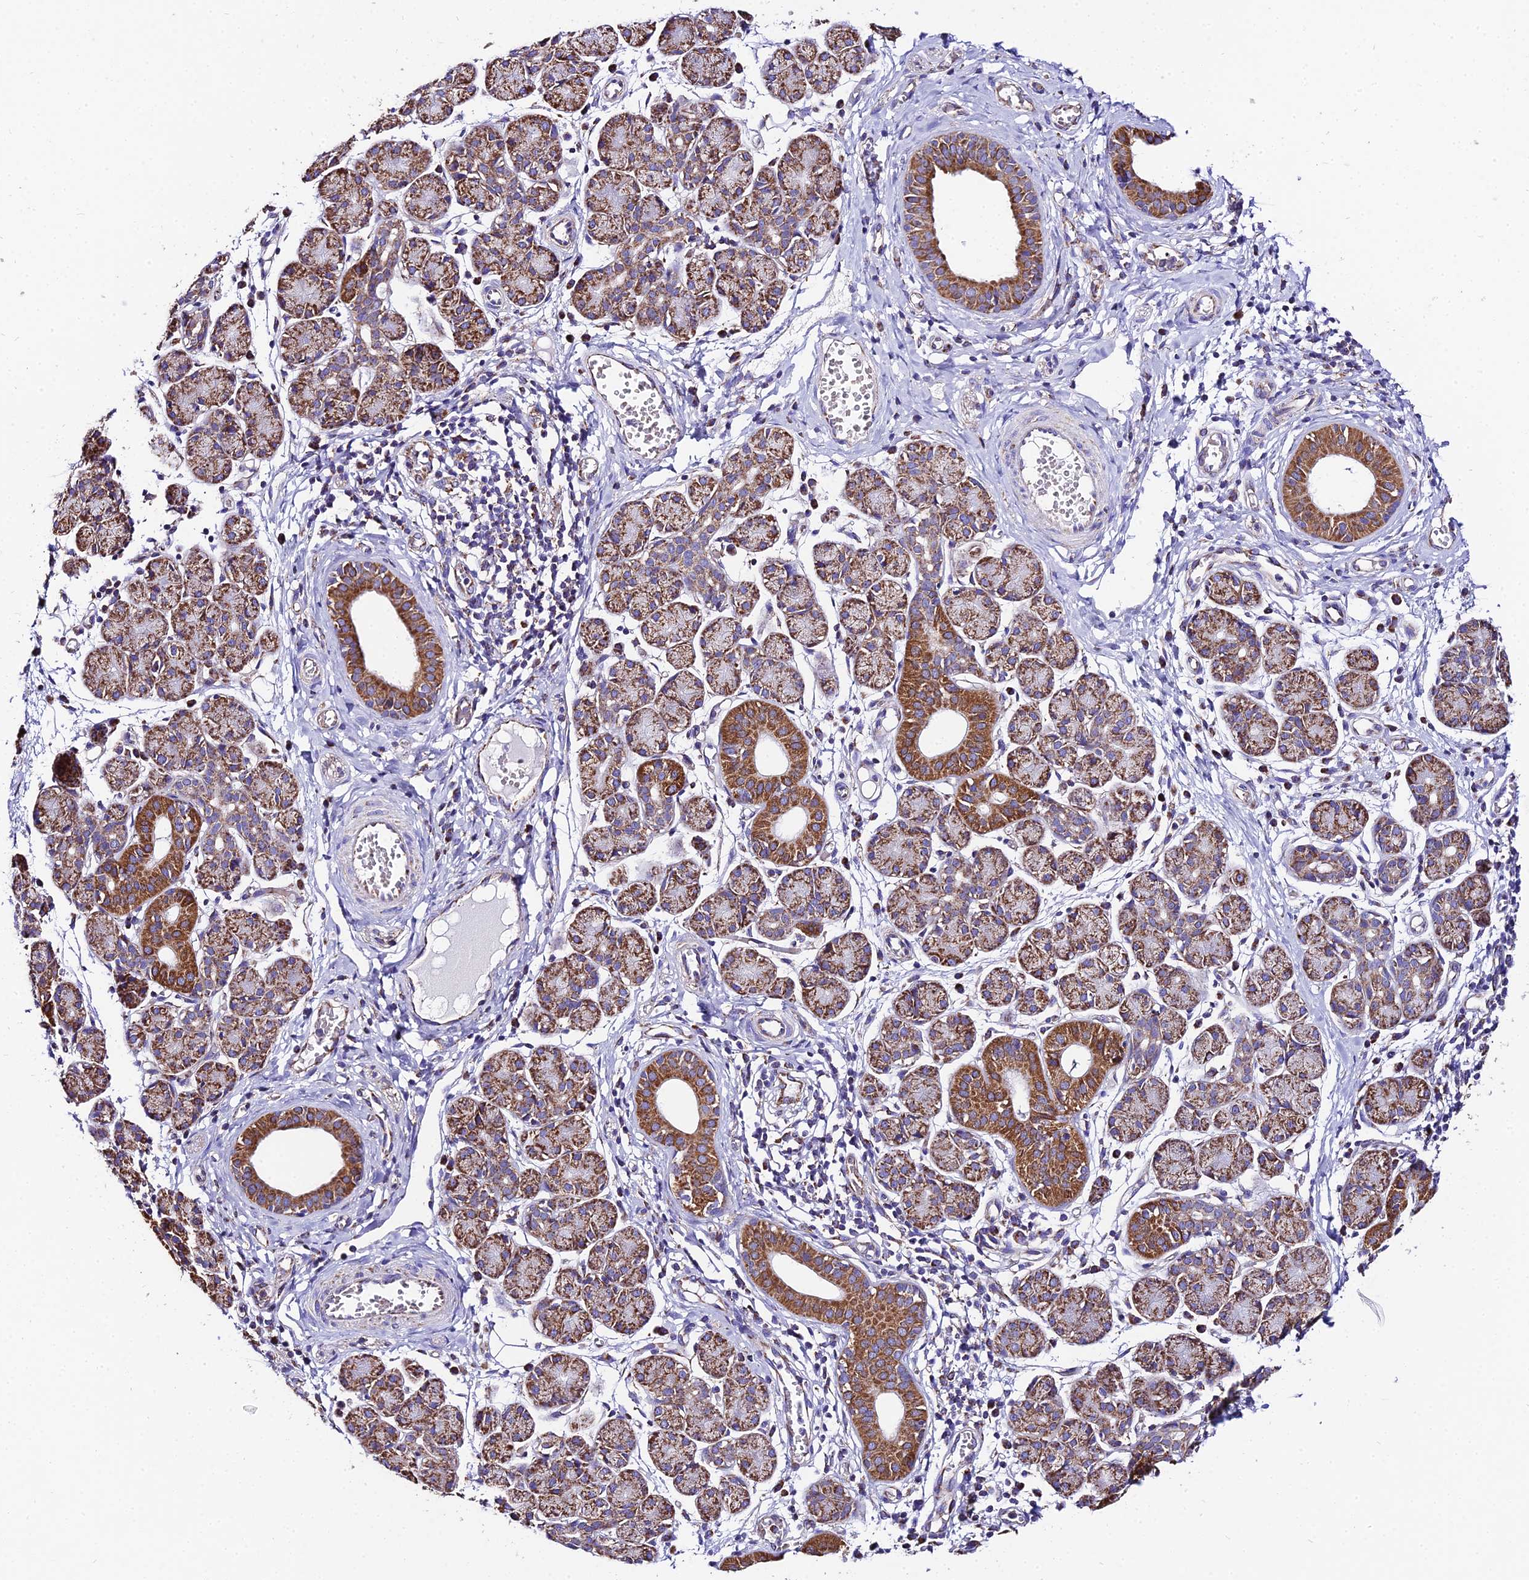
{"staining": {"intensity": "strong", "quantity": "25%-75%", "location": "cytoplasmic/membranous"}, "tissue": "salivary gland", "cell_type": "Glandular cells", "image_type": "normal", "snomed": [{"axis": "morphology", "description": "Normal tissue, NOS"}, {"axis": "morphology", "description": "Inflammation, NOS"}, {"axis": "topography", "description": "Lymph node"}, {"axis": "topography", "description": "Salivary gland"}], "caption": "Immunohistochemical staining of normal salivary gland reveals strong cytoplasmic/membranous protein expression in about 25%-75% of glandular cells. (DAB (3,3'-diaminobenzidine) = brown stain, brightfield microscopy at high magnification).", "gene": "OCIAD1", "patient": {"sex": "male", "age": 3}}